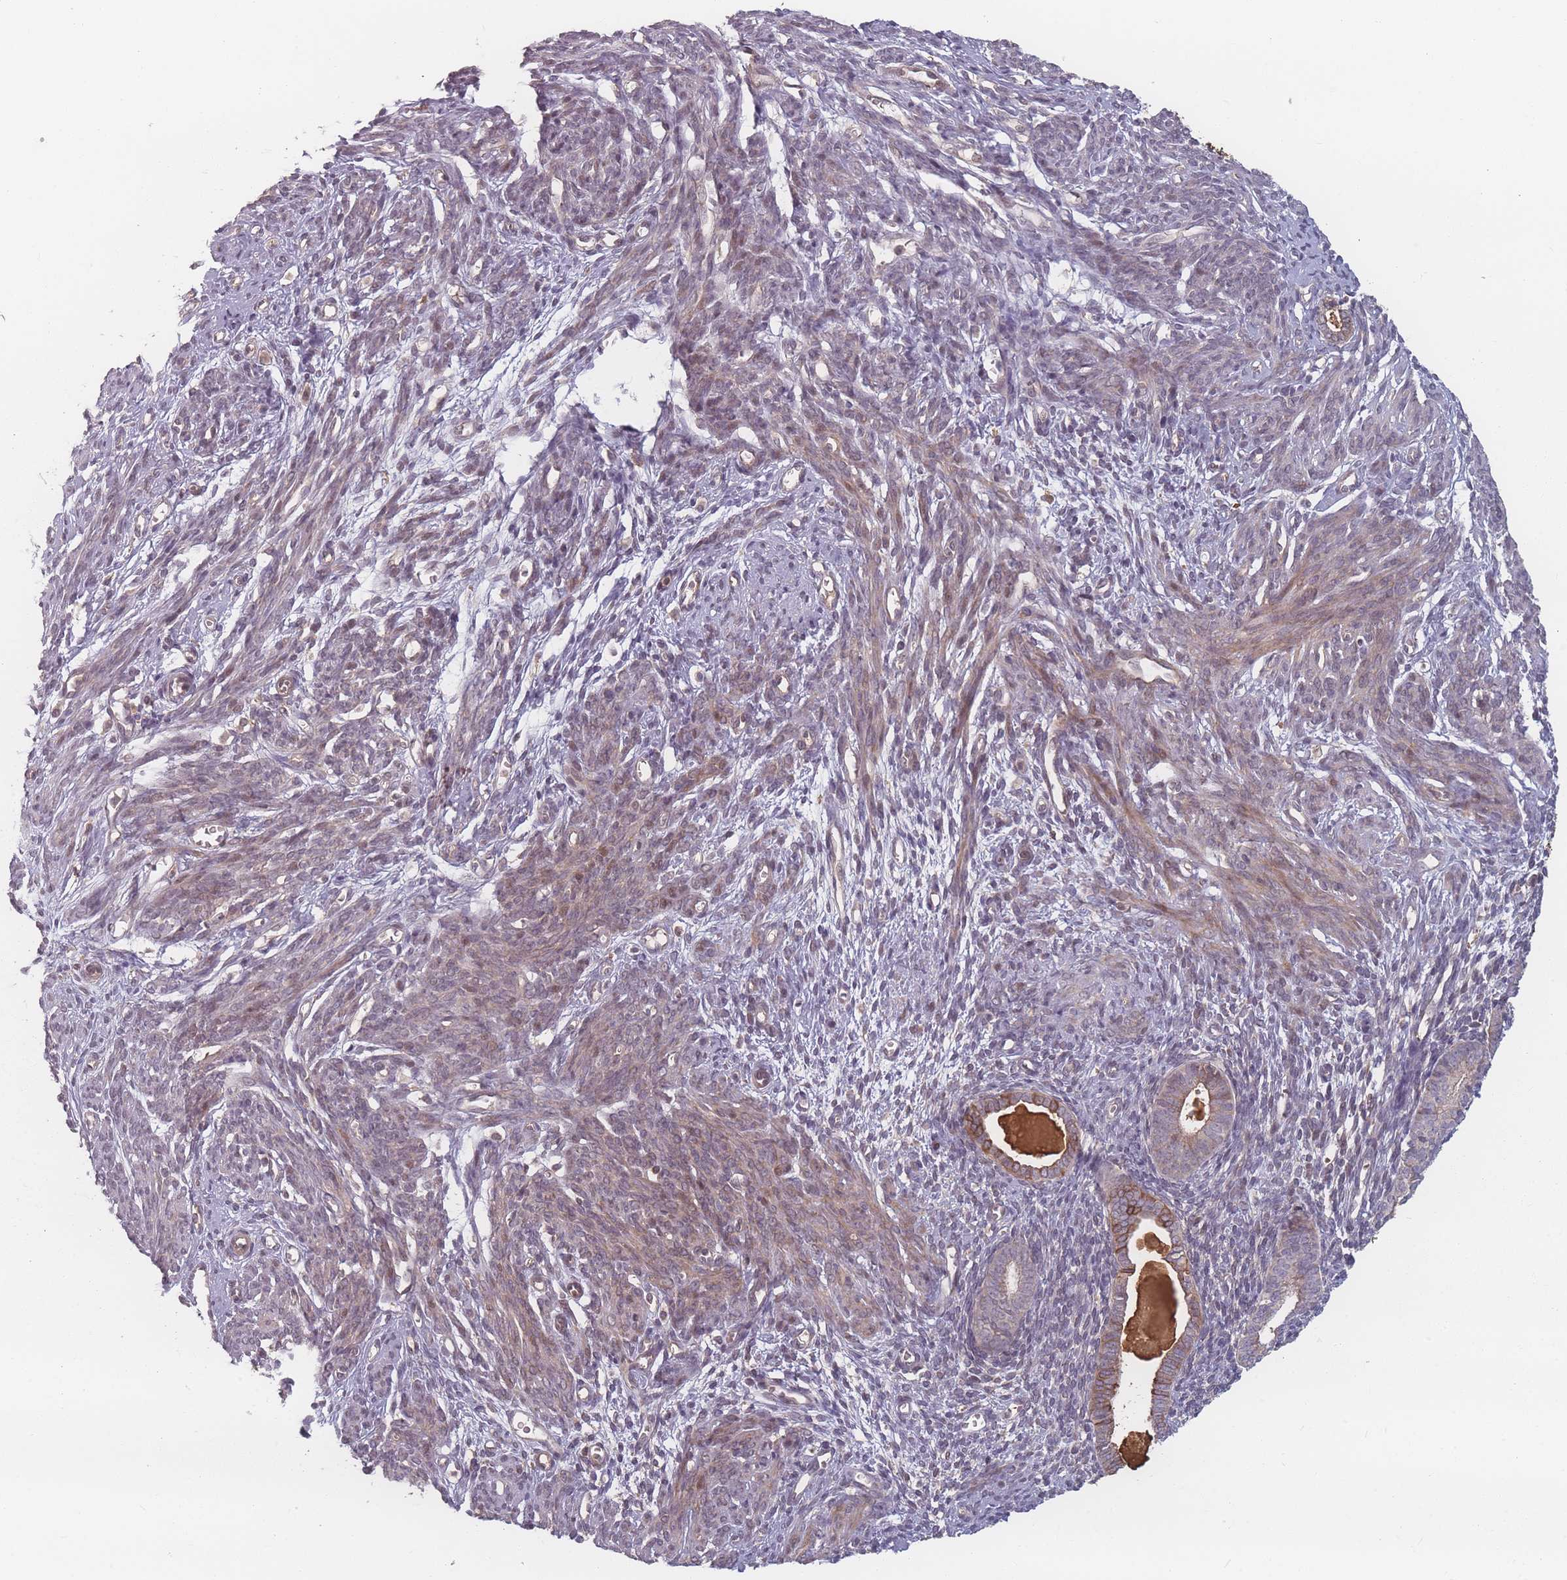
{"staining": {"intensity": "moderate", "quantity": "25%-75%", "location": "cytoplasmic/membranous"}, "tissue": "endometrial cancer", "cell_type": "Tumor cells", "image_type": "cancer", "snomed": [{"axis": "morphology", "description": "Adenocarcinoma, NOS"}, {"axis": "topography", "description": "Endometrium"}], "caption": "Adenocarcinoma (endometrial) stained with a protein marker demonstrates moderate staining in tumor cells.", "gene": "HAGH", "patient": {"sex": "female", "age": 75}}